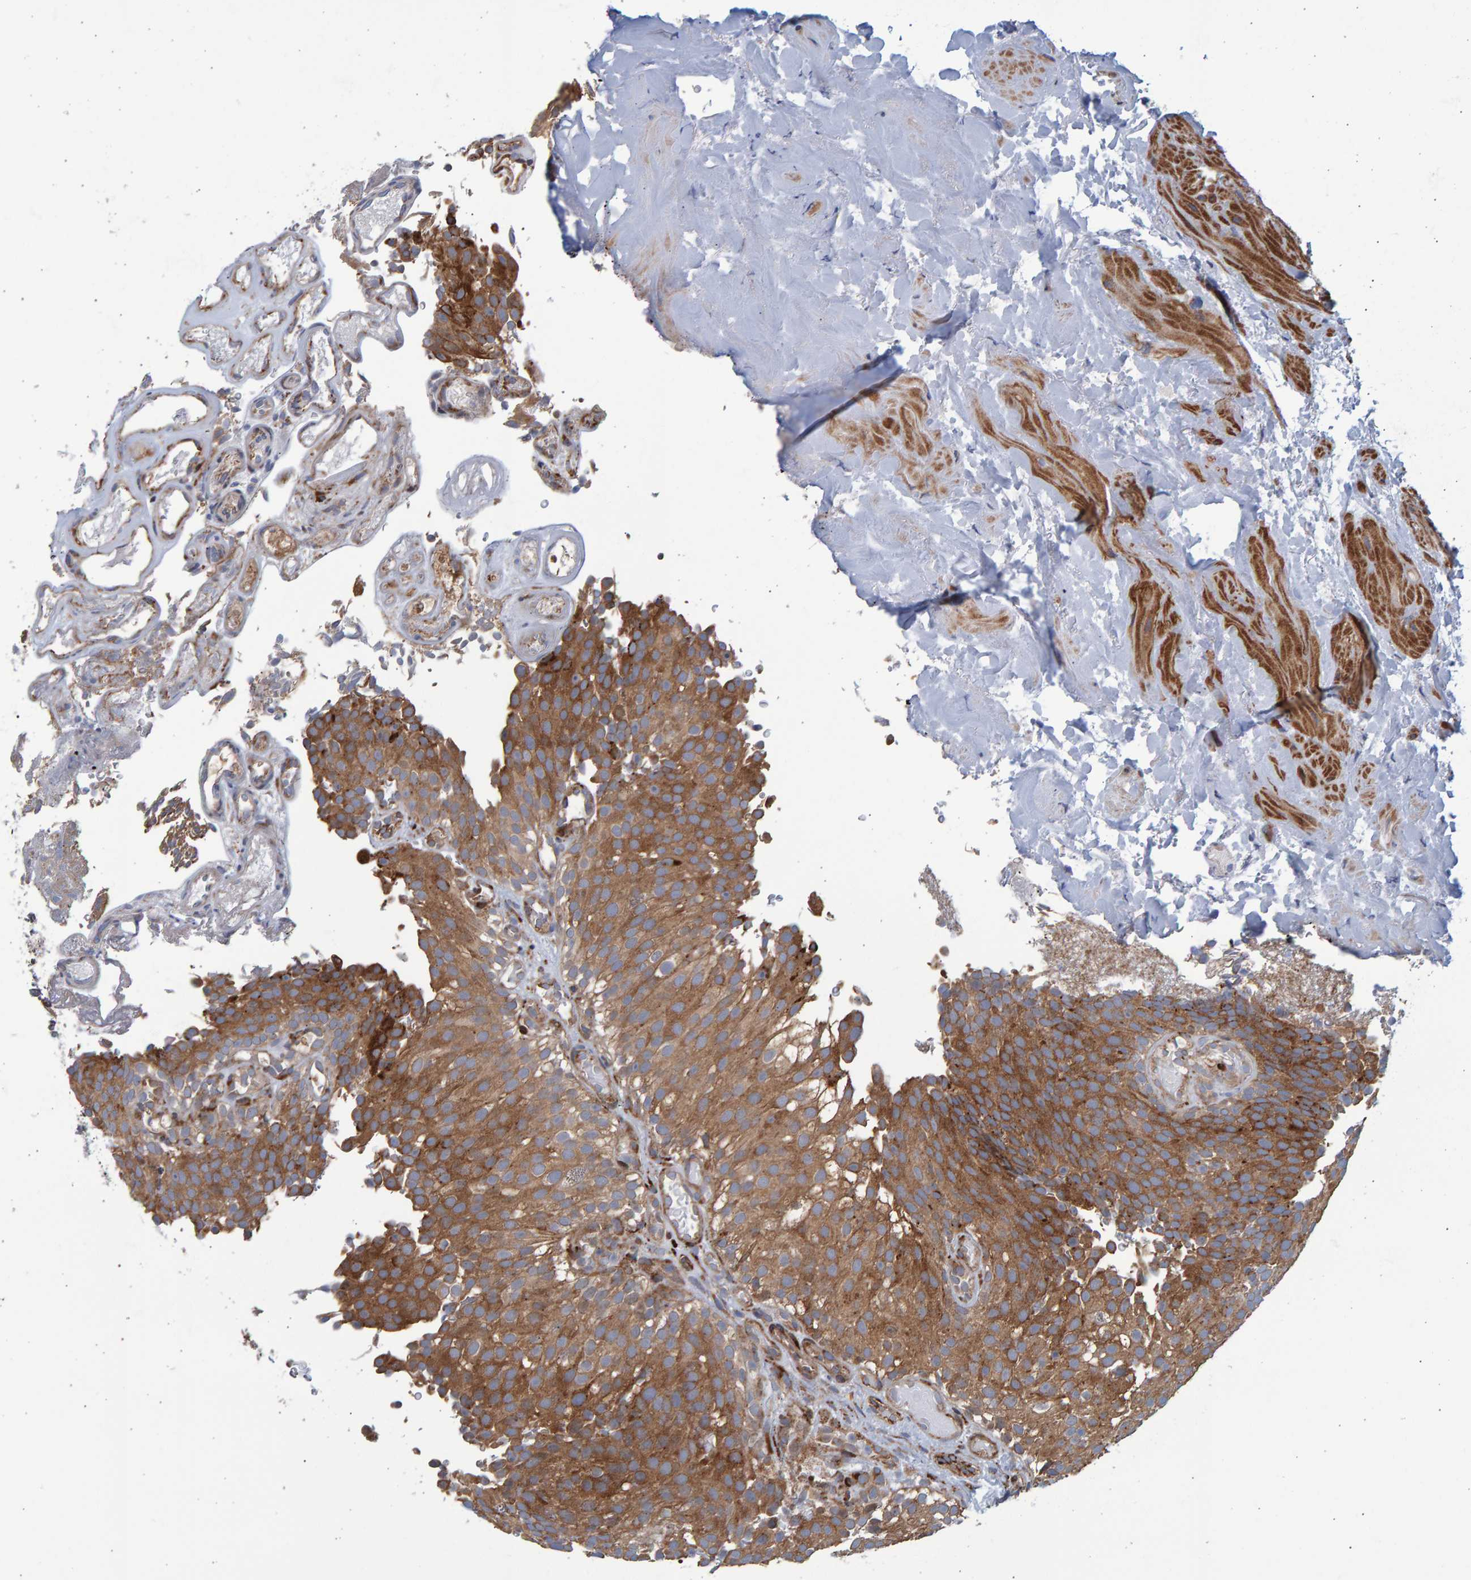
{"staining": {"intensity": "moderate", "quantity": ">75%", "location": "cytoplasmic/membranous"}, "tissue": "urothelial cancer", "cell_type": "Tumor cells", "image_type": "cancer", "snomed": [{"axis": "morphology", "description": "Urothelial carcinoma, Low grade"}, {"axis": "topography", "description": "Urinary bladder"}], "caption": "Urothelial cancer stained with DAB IHC exhibits medium levels of moderate cytoplasmic/membranous staining in approximately >75% of tumor cells. Nuclei are stained in blue.", "gene": "LRBA", "patient": {"sex": "male", "age": 78}}